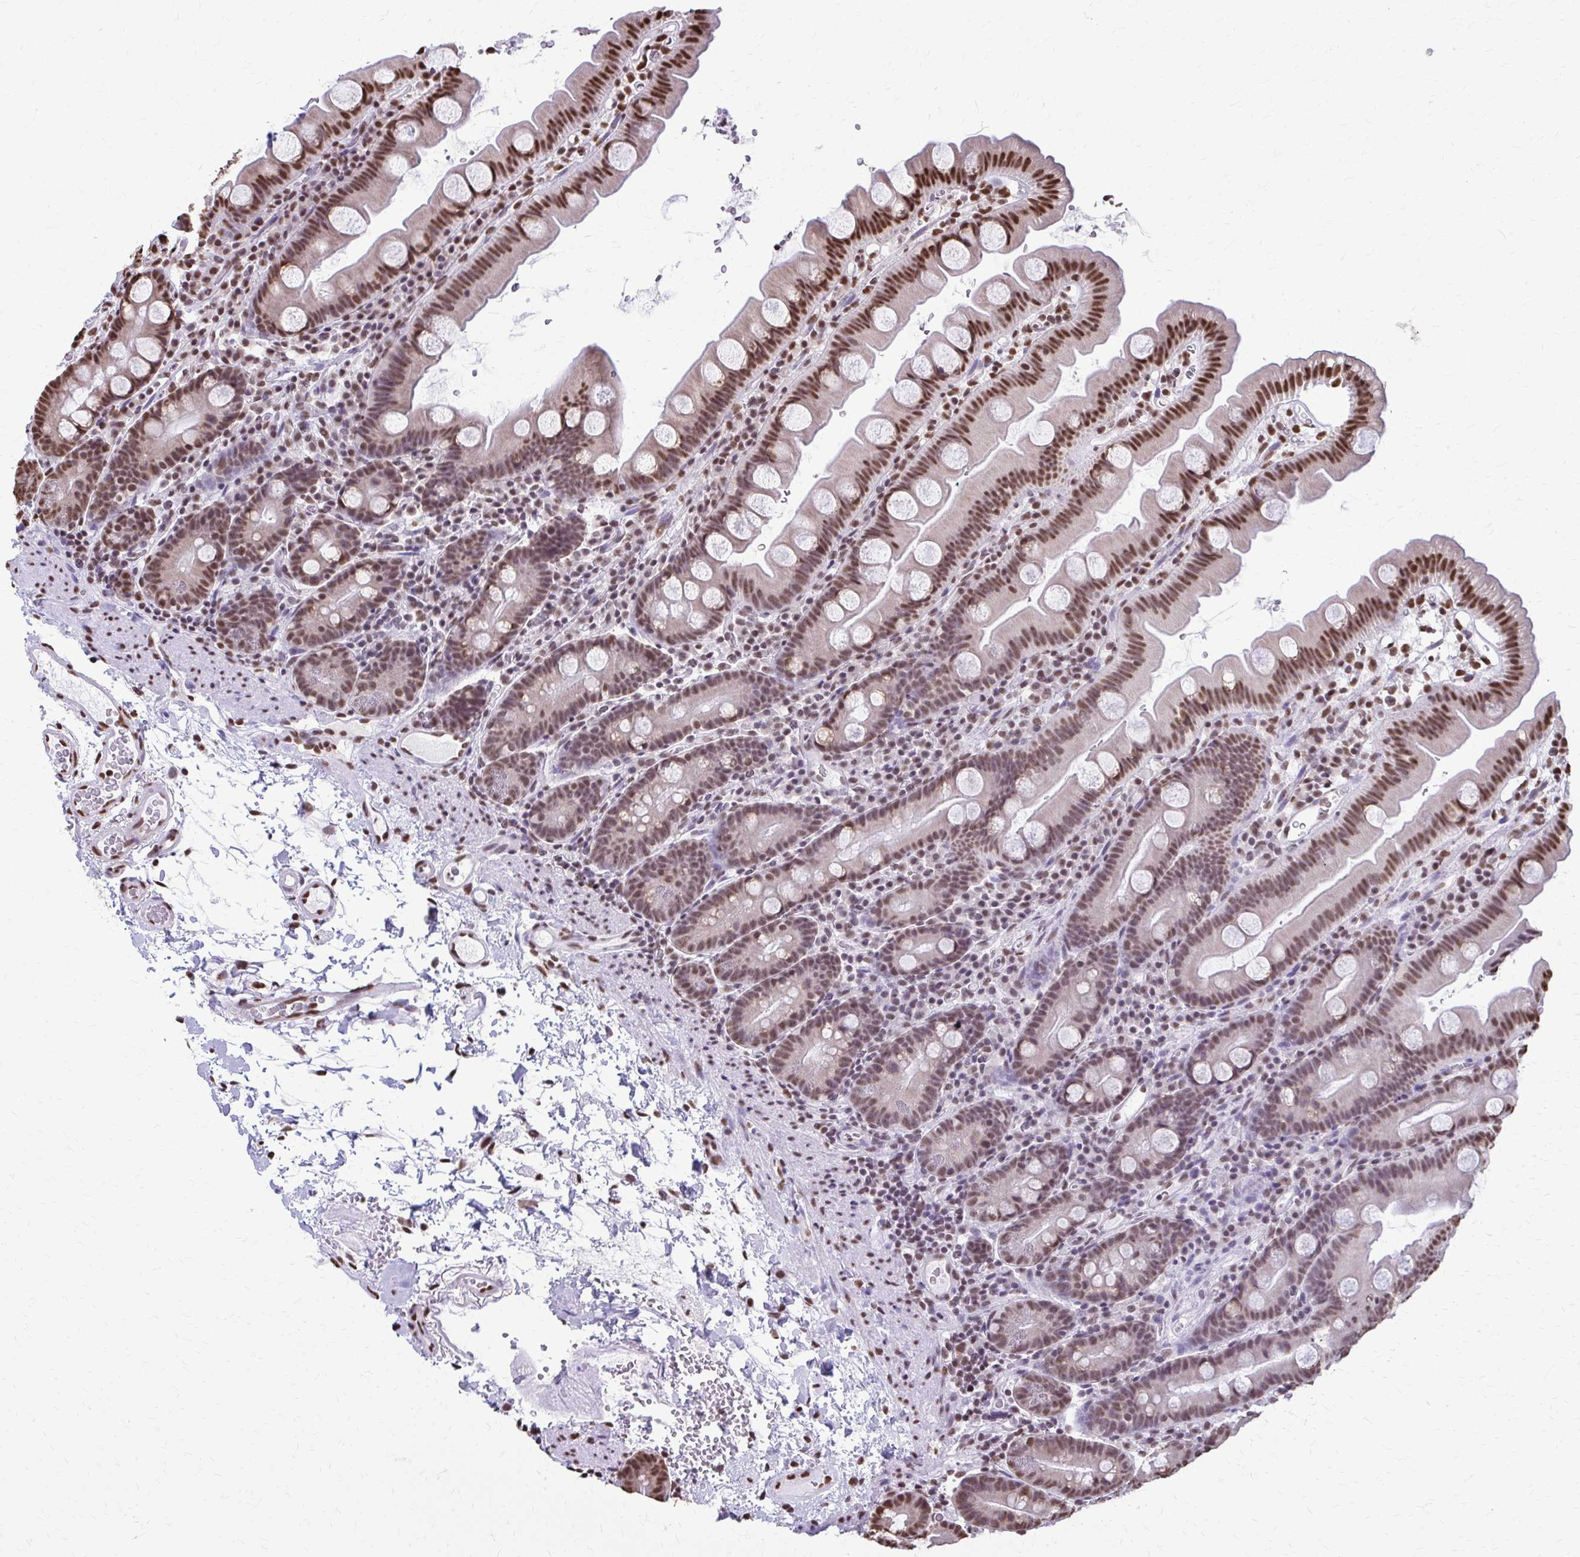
{"staining": {"intensity": "moderate", "quantity": ">75%", "location": "nuclear"}, "tissue": "small intestine", "cell_type": "Glandular cells", "image_type": "normal", "snomed": [{"axis": "morphology", "description": "Normal tissue, NOS"}, {"axis": "topography", "description": "Small intestine"}], "caption": "This micrograph shows immunohistochemistry staining of normal human small intestine, with medium moderate nuclear staining in approximately >75% of glandular cells.", "gene": "SNRPA", "patient": {"sex": "female", "age": 68}}